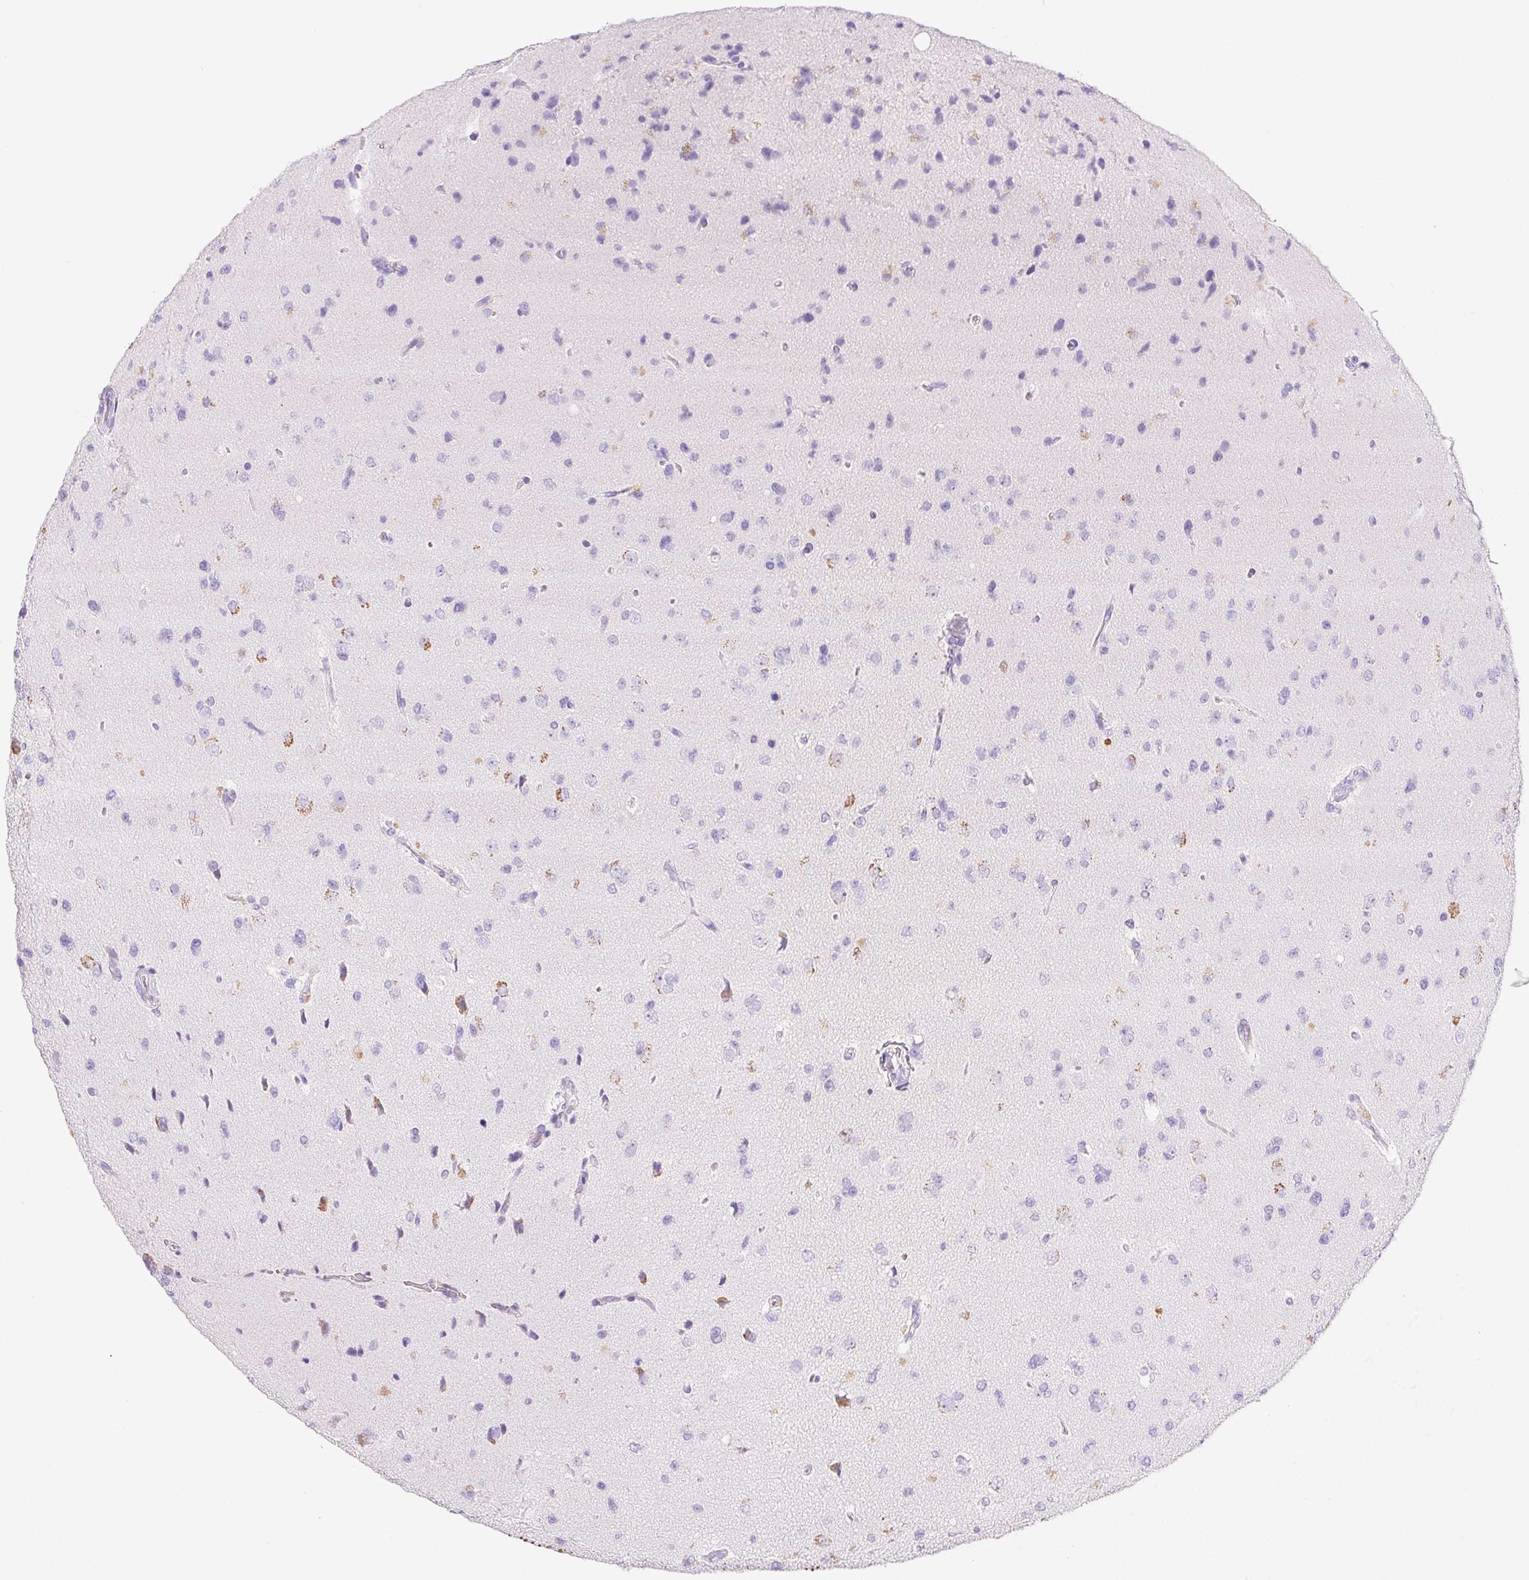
{"staining": {"intensity": "negative", "quantity": "none", "location": "none"}, "tissue": "glioma", "cell_type": "Tumor cells", "image_type": "cancer", "snomed": [{"axis": "morphology", "description": "Glioma, malignant, Low grade"}, {"axis": "topography", "description": "Brain"}], "caption": "The histopathology image reveals no significant staining in tumor cells of low-grade glioma (malignant). (Stains: DAB (3,3'-diaminobenzidine) immunohistochemistry with hematoxylin counter stain, Microscopy: brightfield microscopy at high magnification).", "gene": "PNLIP", "patient": {"sex": "female", "age": 55}}